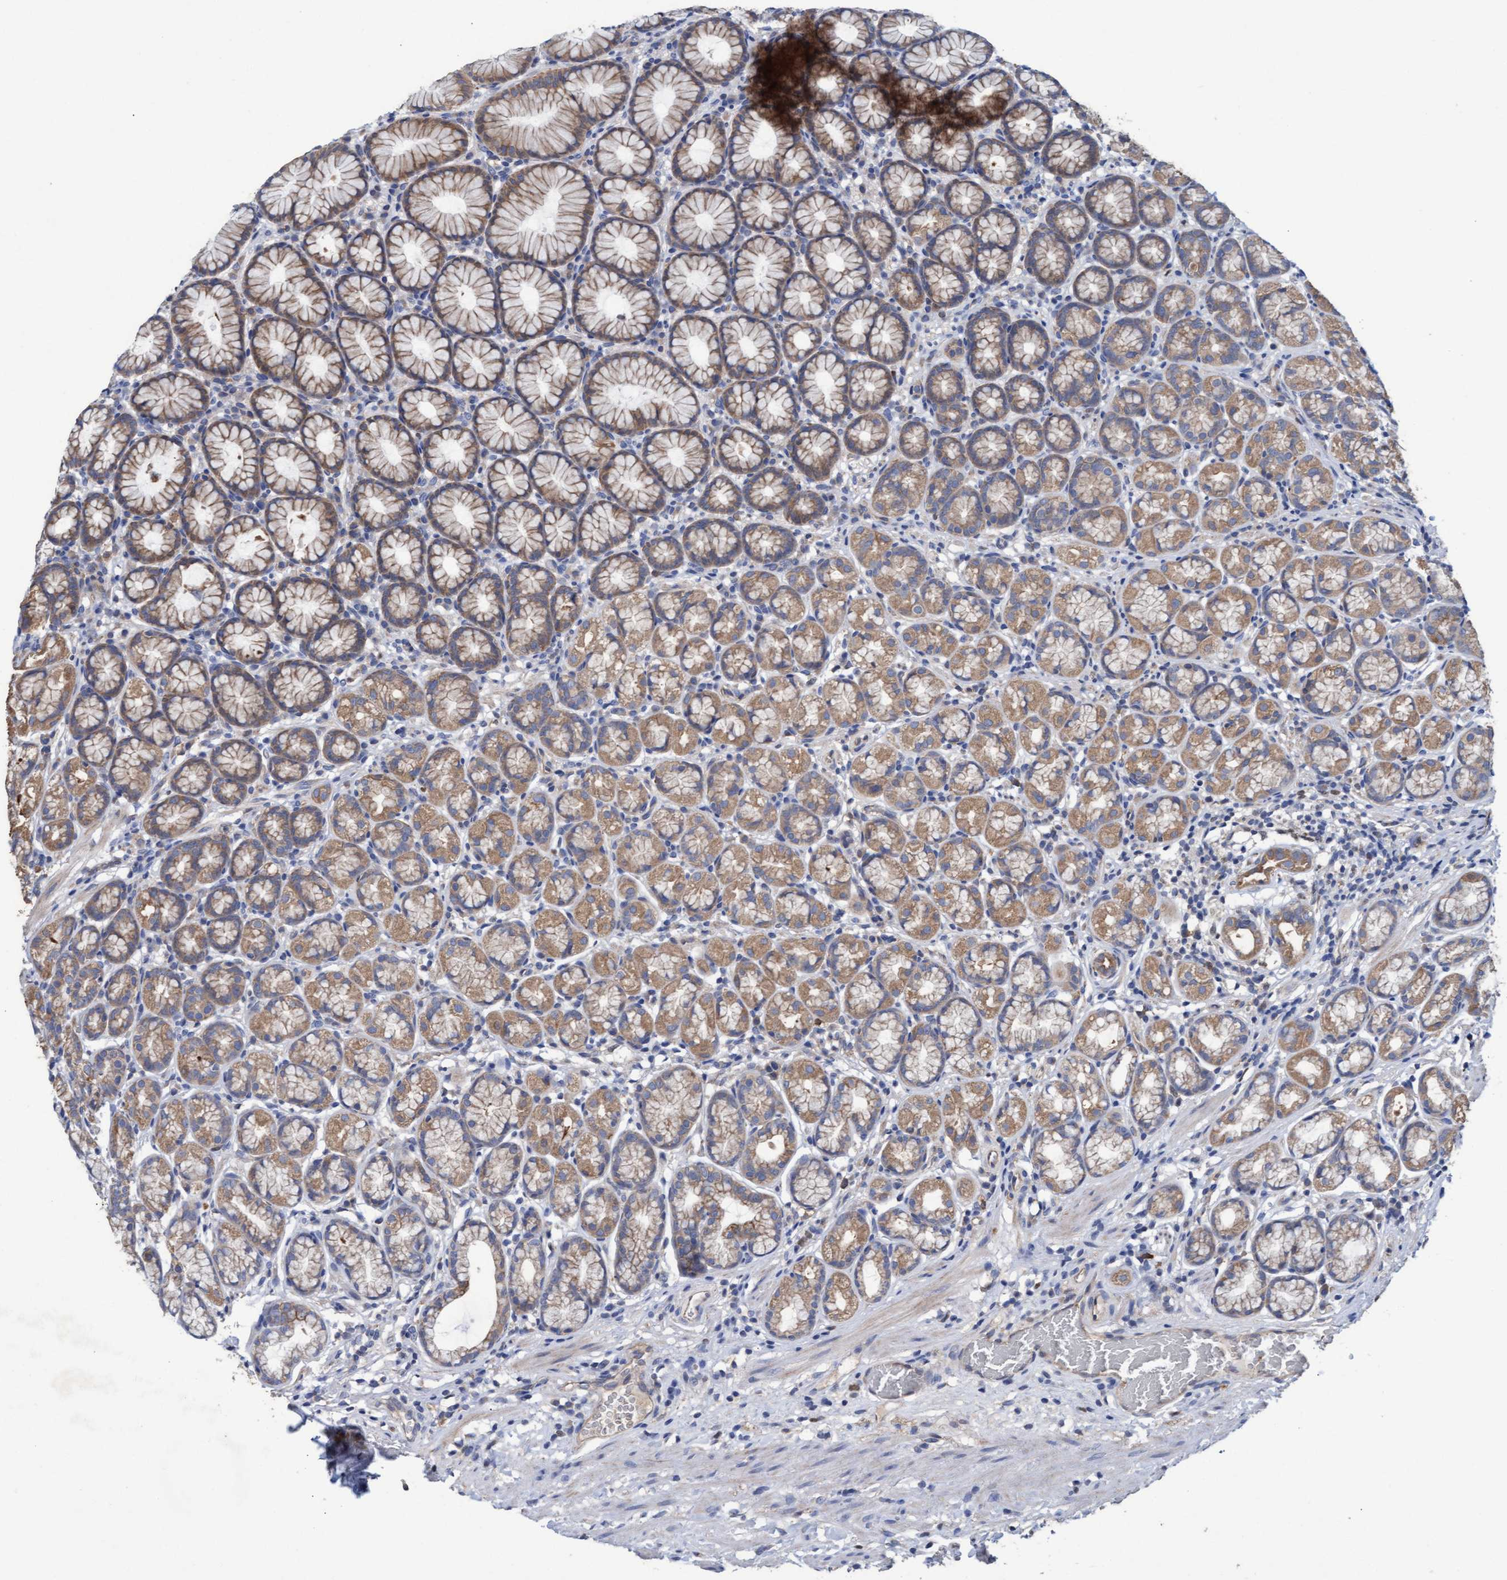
{"staining": {"intensity": "moderate", "quantity": "25%-75%", "location": "cytoplasmic/membranous"}, "tissue": "stomach", "cell_type": "Glandular cells", "image_type": "normal", "snomed": [{"axis": "morphology", "description": "Normal tissue, NOS"}, {"axis": "topography", "description": "Stomach"}], "caption": "IHC staining of unremarkable stomach, which reveals medium levels of moderate cytoplasmic/membranous positivity in approximately 25%-75% of glandular cells indicating moderate cytoplasmic/membranous protein staining. The staining was performed using DAB (3,3'-diaminobenzidine) (brown) for protein detection and nuclei were counterstained in hematoxylin (blue).", "gene": "MRPL38", "patient": {"sex": "male", "age": 42}}